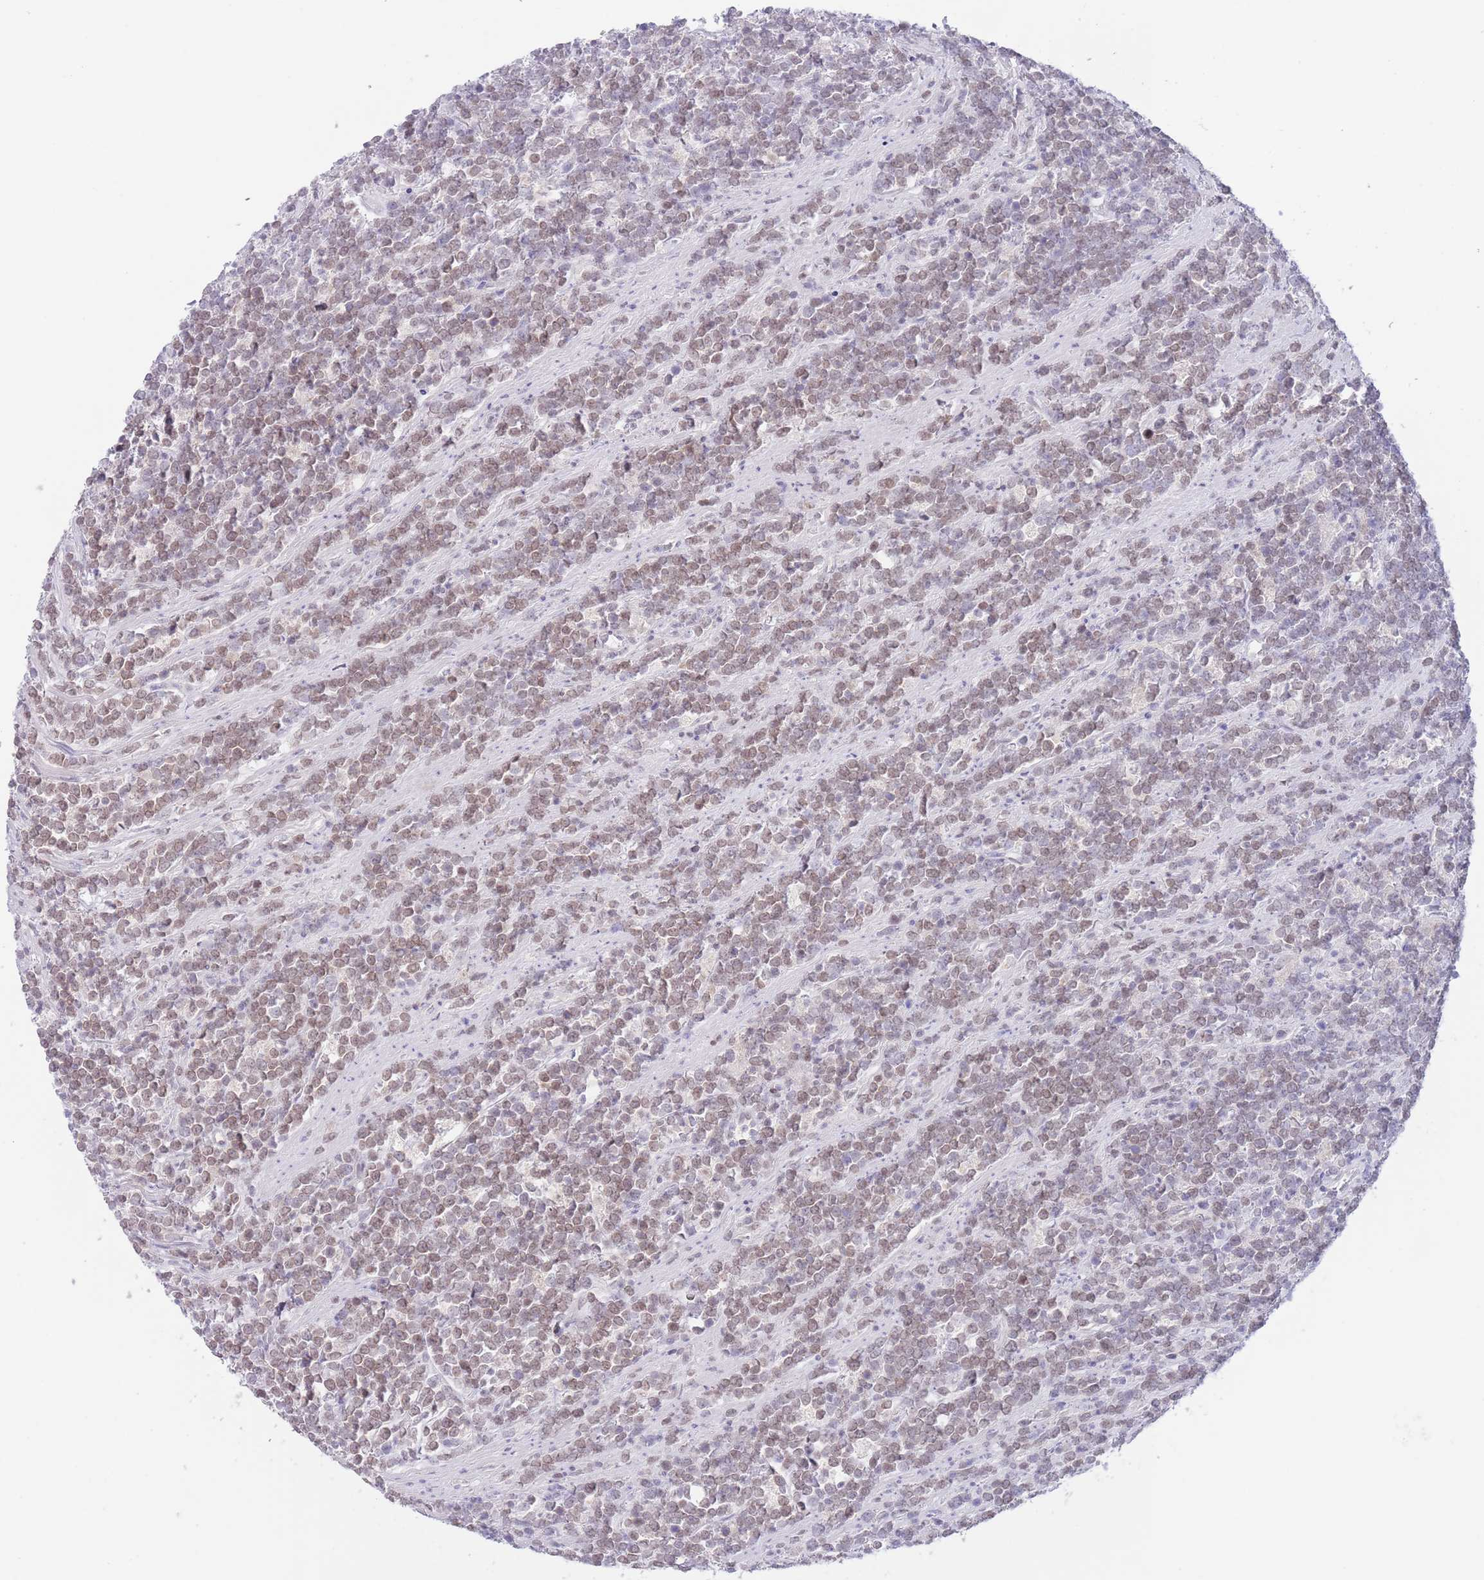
{"staining": {"intensity": "weak", "quantity": "25%-75%", "location": "nuclear"}, "tissue": "lymphoma", "cell_type": "Tumor cells", "image_type": "cancer", "snomed": [{"axis": "morphology", "description": "Malignant lymphoma, non-Hodgkin's type, High grade"}, {"axis": "topography", "description": "Small intestine"}, {"axis": "topography", "description": "Colon"}], "caption": "Approximately 25%-75% of tumor cells in human high-grade malignant lymphoma, non-Hodgkin's type exhibit weak nuclear protein expression as visualized by brown immunohistochemical staining.", "gene": "EBPL", "patient": {"sex": "male", "age": 8}}